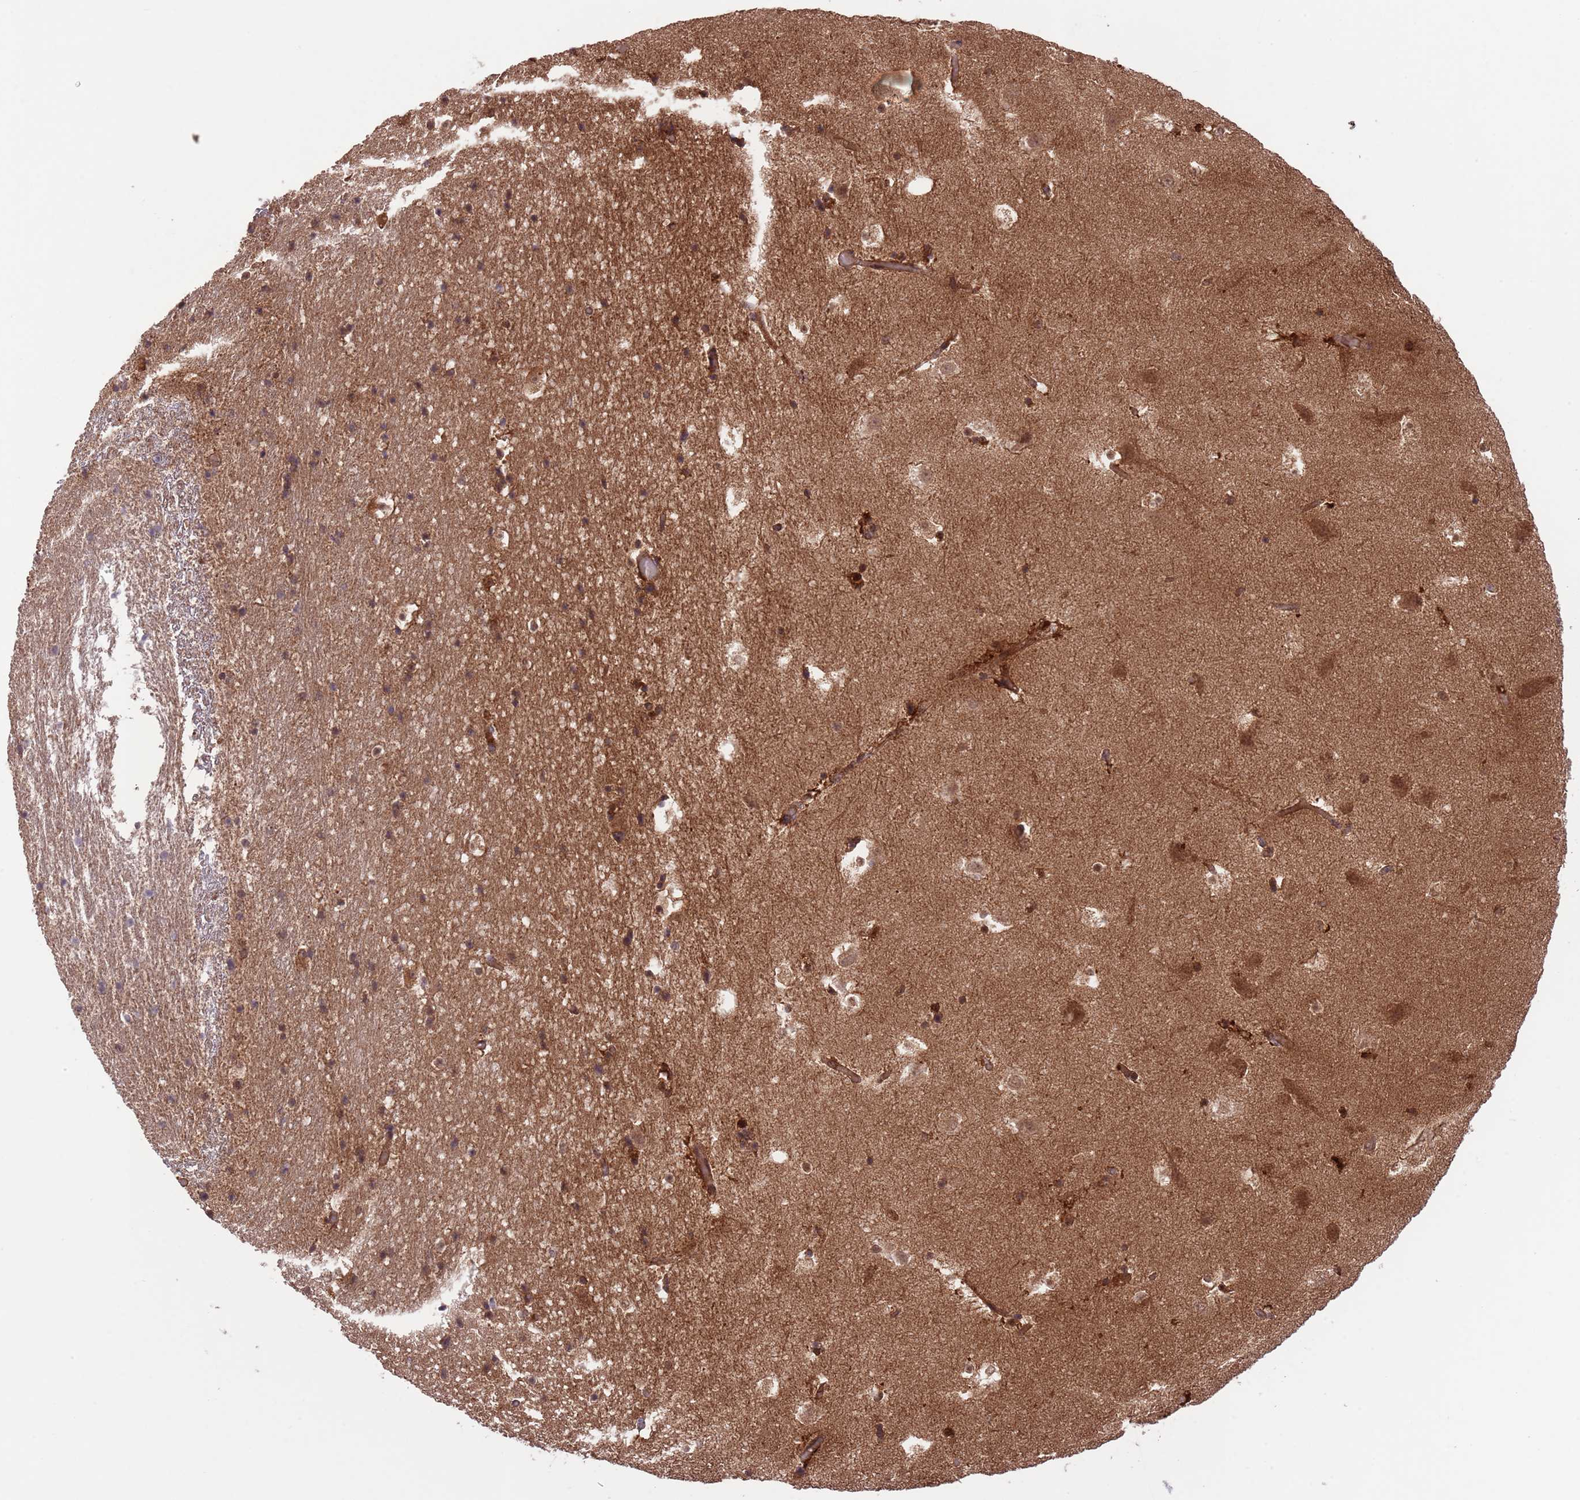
{"staining": {"intensity": "moderate", "quantity": "<25%", "location": "cytoplasmic/membranous"}, "tissue": "hippocampus", "cell_type": "Glial cells", "image_type": "normal", "snomed": [{"axis": "morphology", "description": "Normal tissue, NOS"}, {"axis": "topography", "description": "Hippocampus"}], "caption": "This histopathology image reveals benign hippocampus stained with immunohistochemistry to label a protein in brown. The cytoplasmic/membranous of glial cells show moderate positivity for the protein. Nuclei are counter-stained blue.", "gene": "HDHD2", "patient": {"sex": "female", "age": 52}}